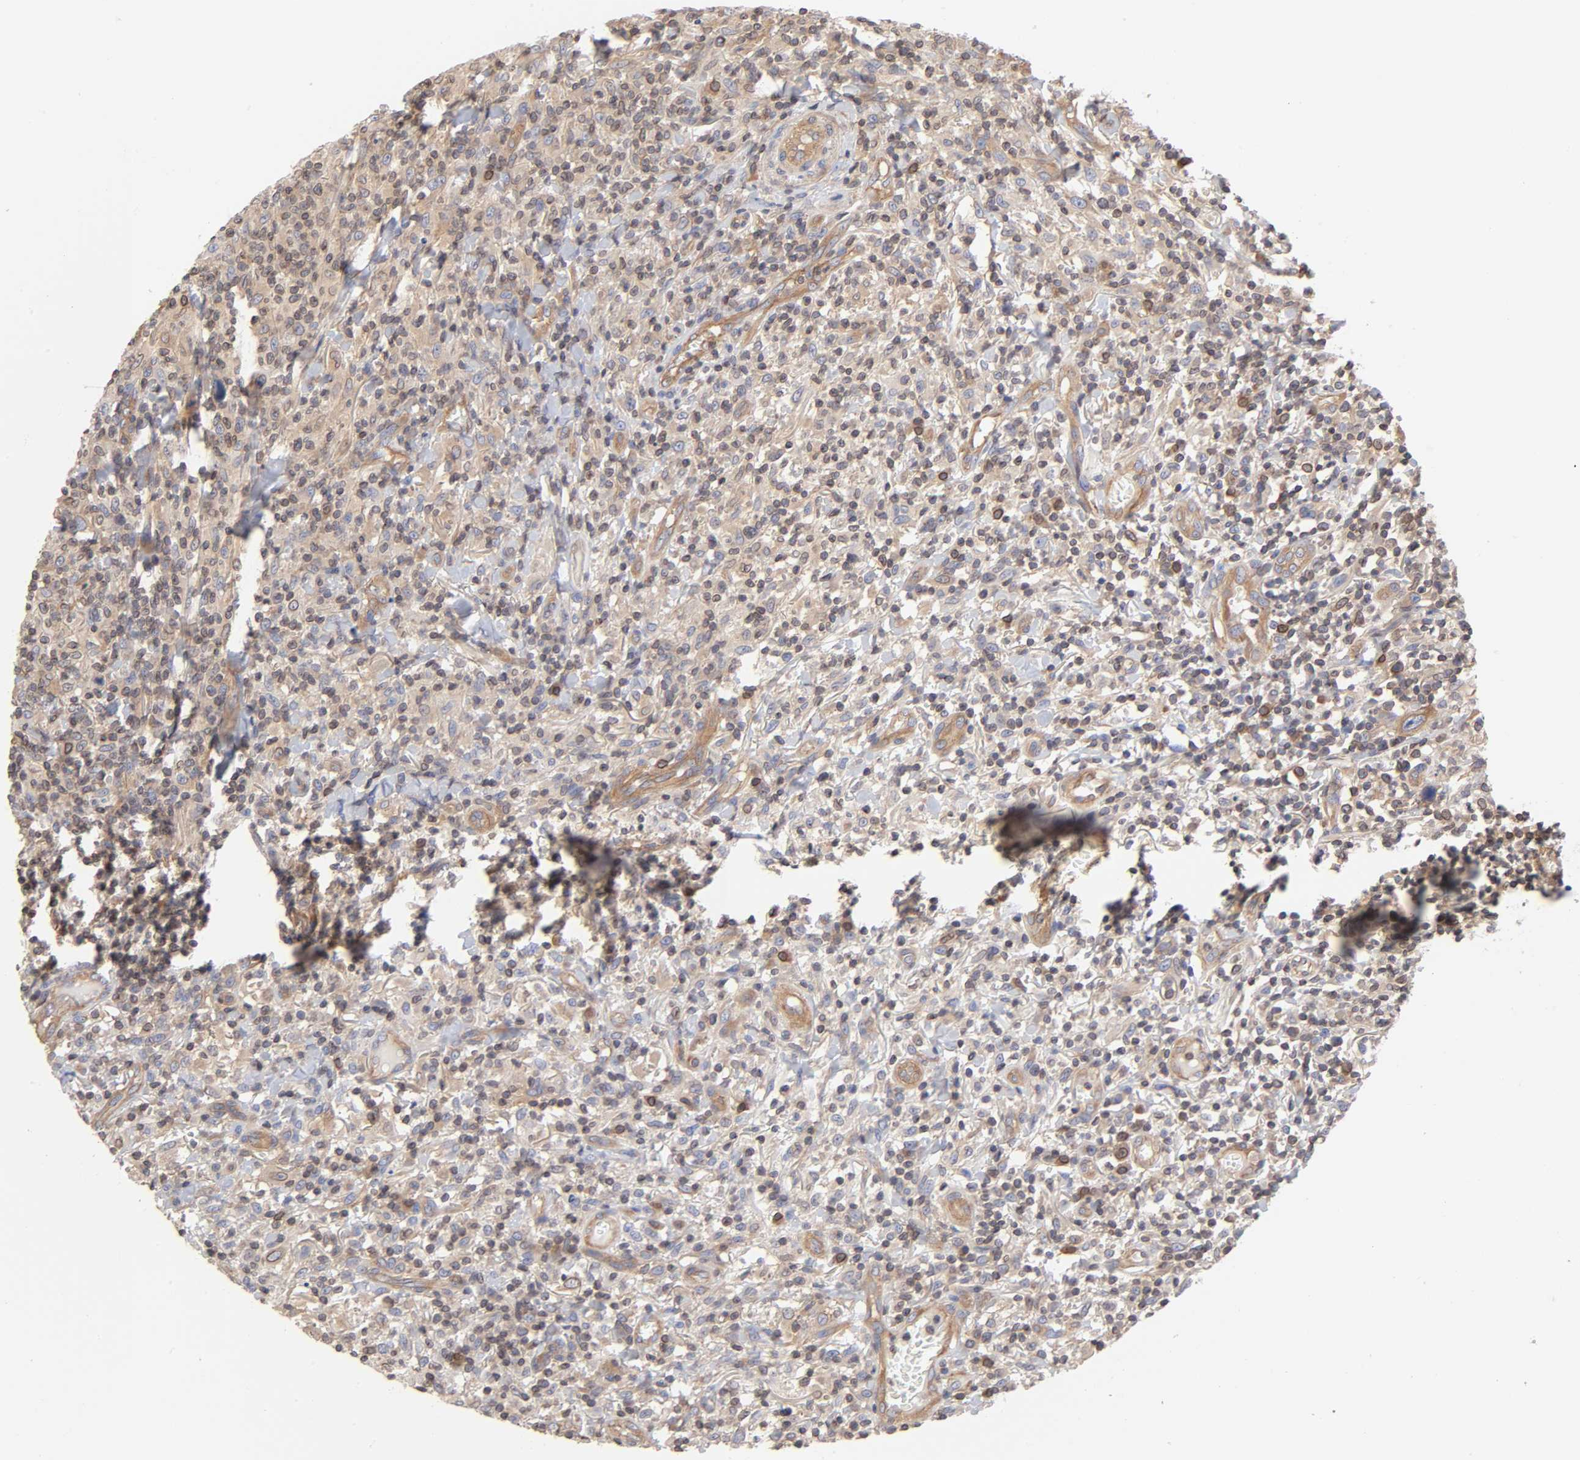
{"staining": {"intensity": "moderate", "quantity": ">75%", "location": "cytoplasmic/membranous"}, "tissue": "thyroid cancer", "cell_type": "Tumor cells", "image_type": "cancer", "snomed": [{"axis": "morphology", "description": "Carcinoma, NOS"}, {"axis": "topography", "description": "Thyroid gland"}], "caption": "High-power microscopy captured an IHC histopathology image of thyroid carcinoma, revealing moderate cytoplasmic/membranous expression in about >75% of tumor cells.", "gene": "STRN3", "patient": {"sex": "female", "age": 77}}